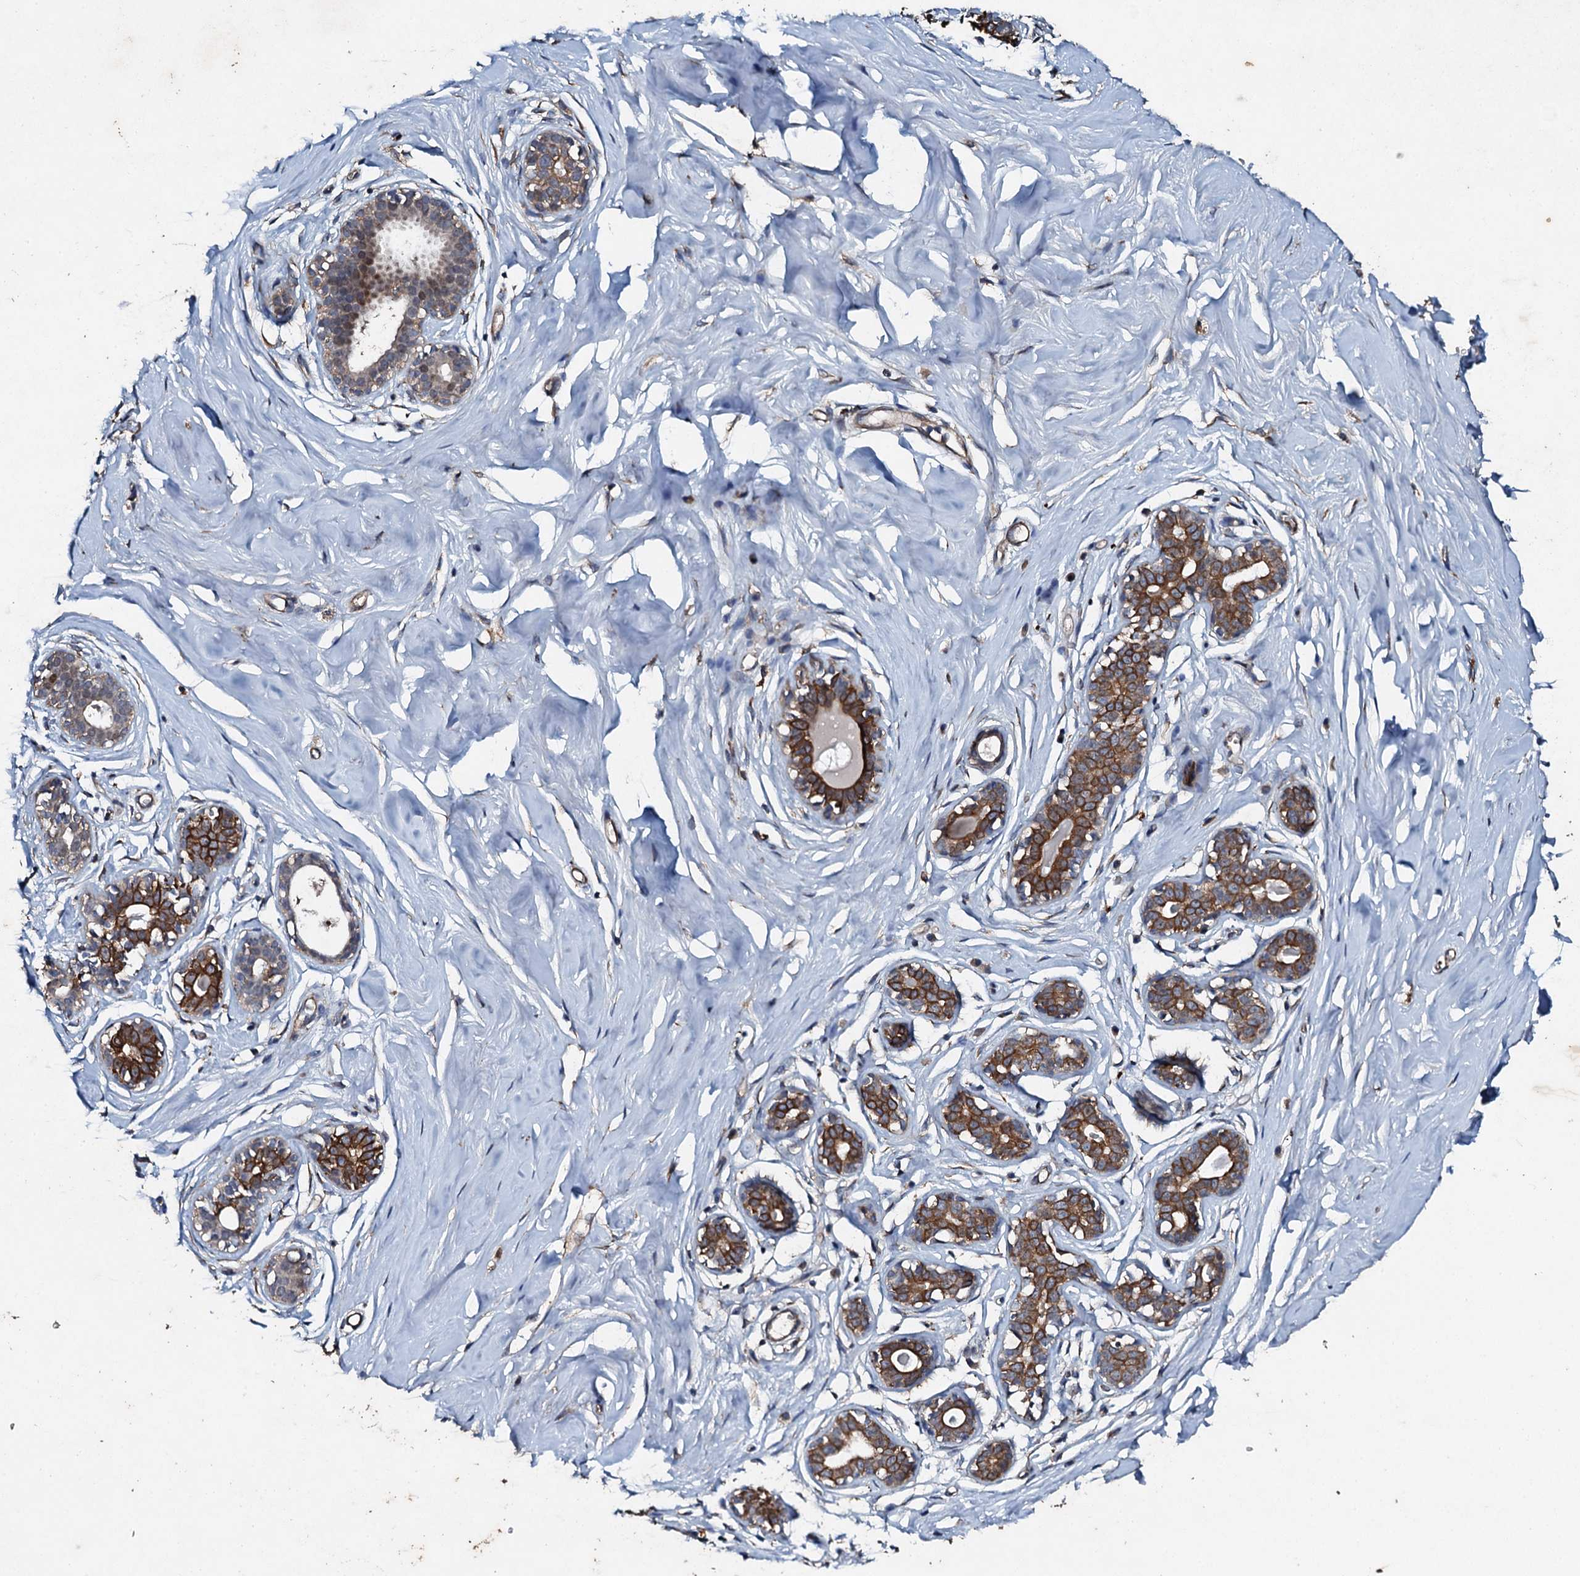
{"staining": {"intensity": "strong", "quantity": ">75%", "location": "cytoplasmic/membranous"}, "tissue": "breast", "cell_type": "Adipocytes", "image_type": "normal", "snomed": [{"axis": "morphology", "description": "Normal tissue, NOS"}, {"axis": "morphology", "description": "Adenoma, NOS"}, {"axis": "topography", "description": "Breast"}], "caption": "Immunohistochemical staining of normal breast reveals >75% levels of strong cytoplasmic/membranous protein expression in approximately >75% of adipocytes.", "gene": "ADAMTS10", "patient": {"sex": "female", "age": 23}}